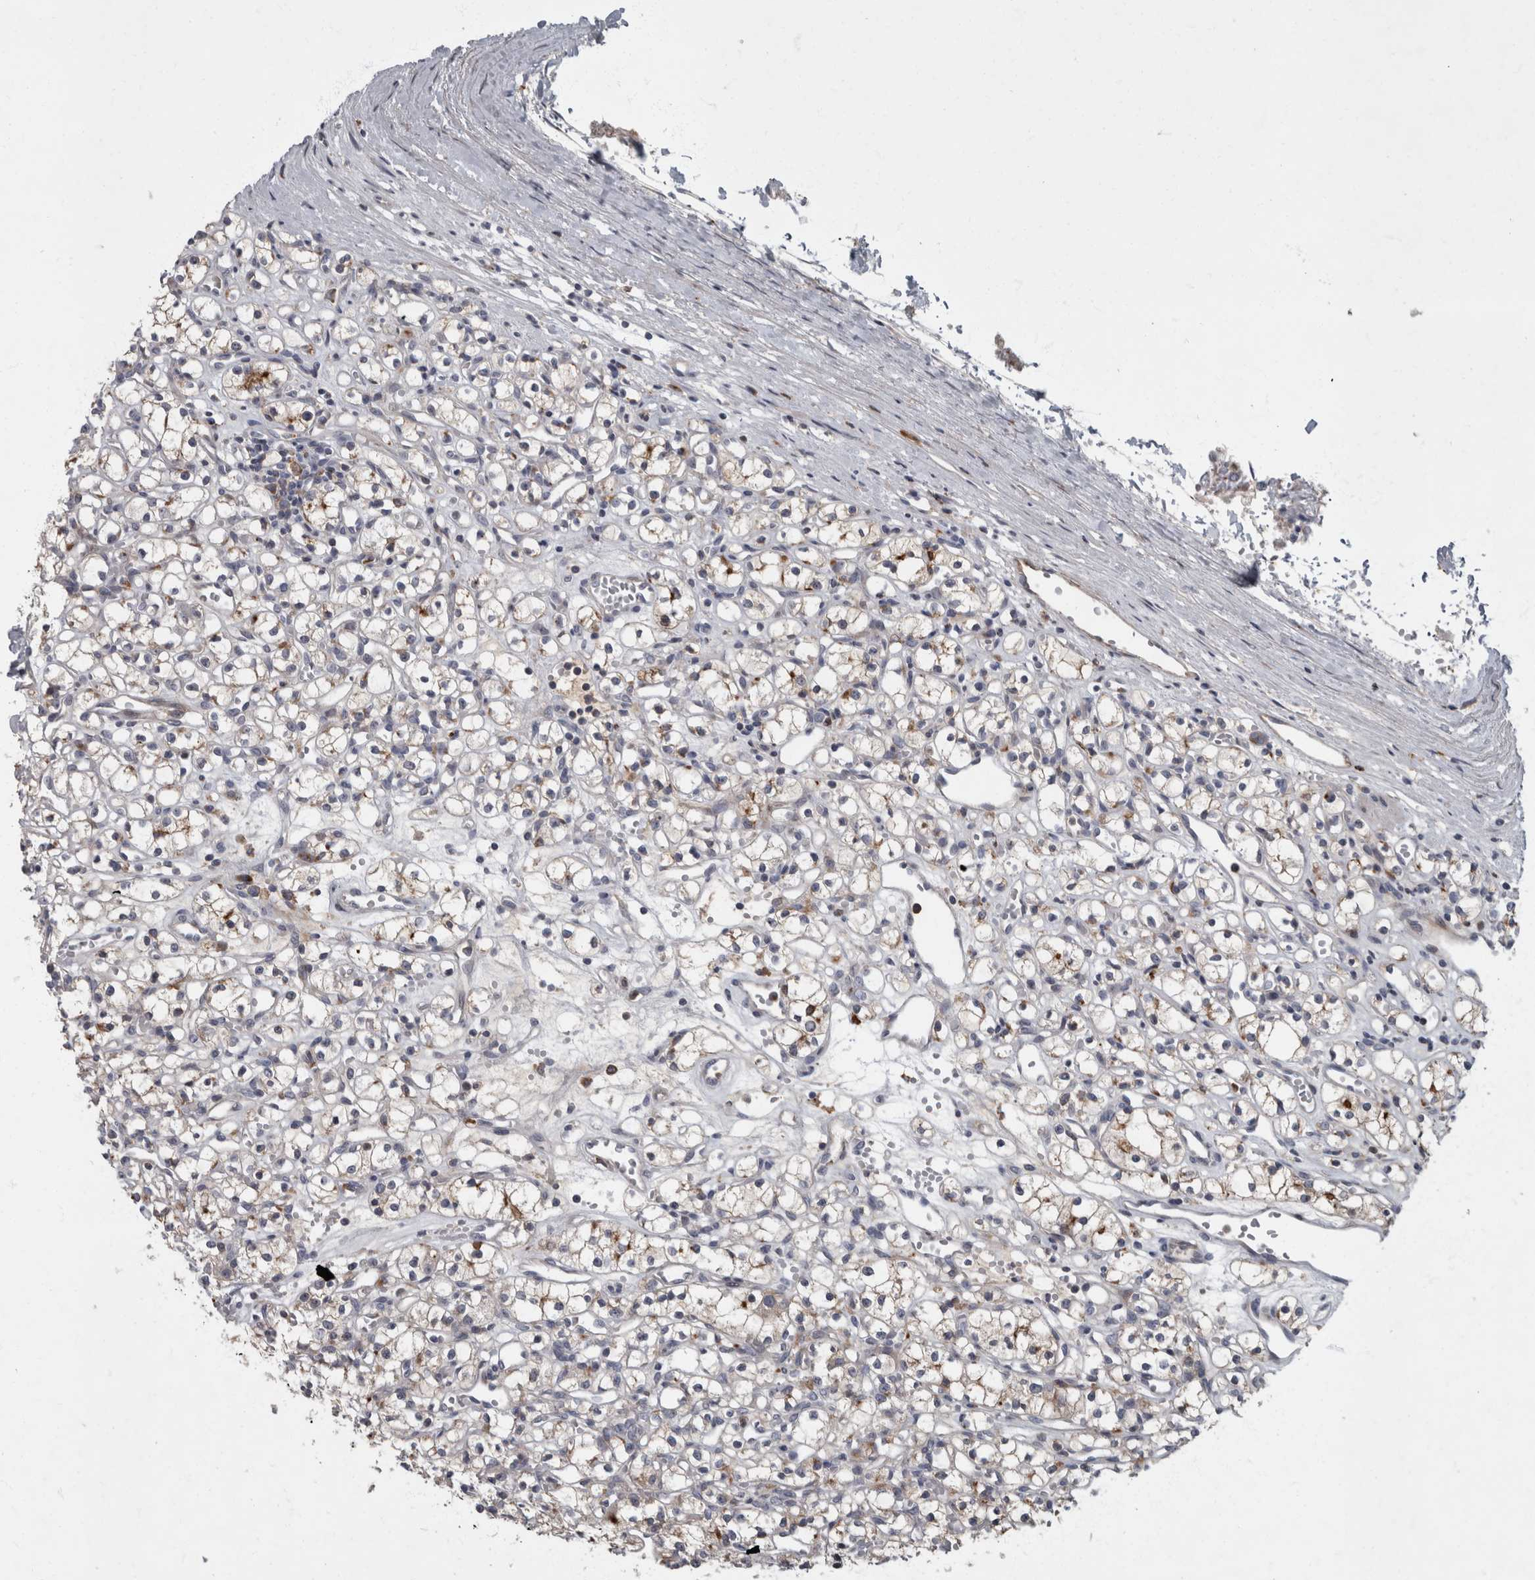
{"staining": {"intensity": "weak", "quantity": "<25%", "location": "cytoplasmic/membranous"}, "tissue": "renal cancer", "cell_type": "Tumor cells", "image_type": "cancer", "snomed": [{"axis": "morphology", "description": "Adenocarcinoma, NOS"}, {"axis": "topography", "description": "Kidney"}], "caption": "The histopathology image reveals no significant positivity in tumor cells of renal cancer. Nuclei are stained in blue.", "gene": "CDC42BPG", "patient": {"sex": "female", "age": 59}}